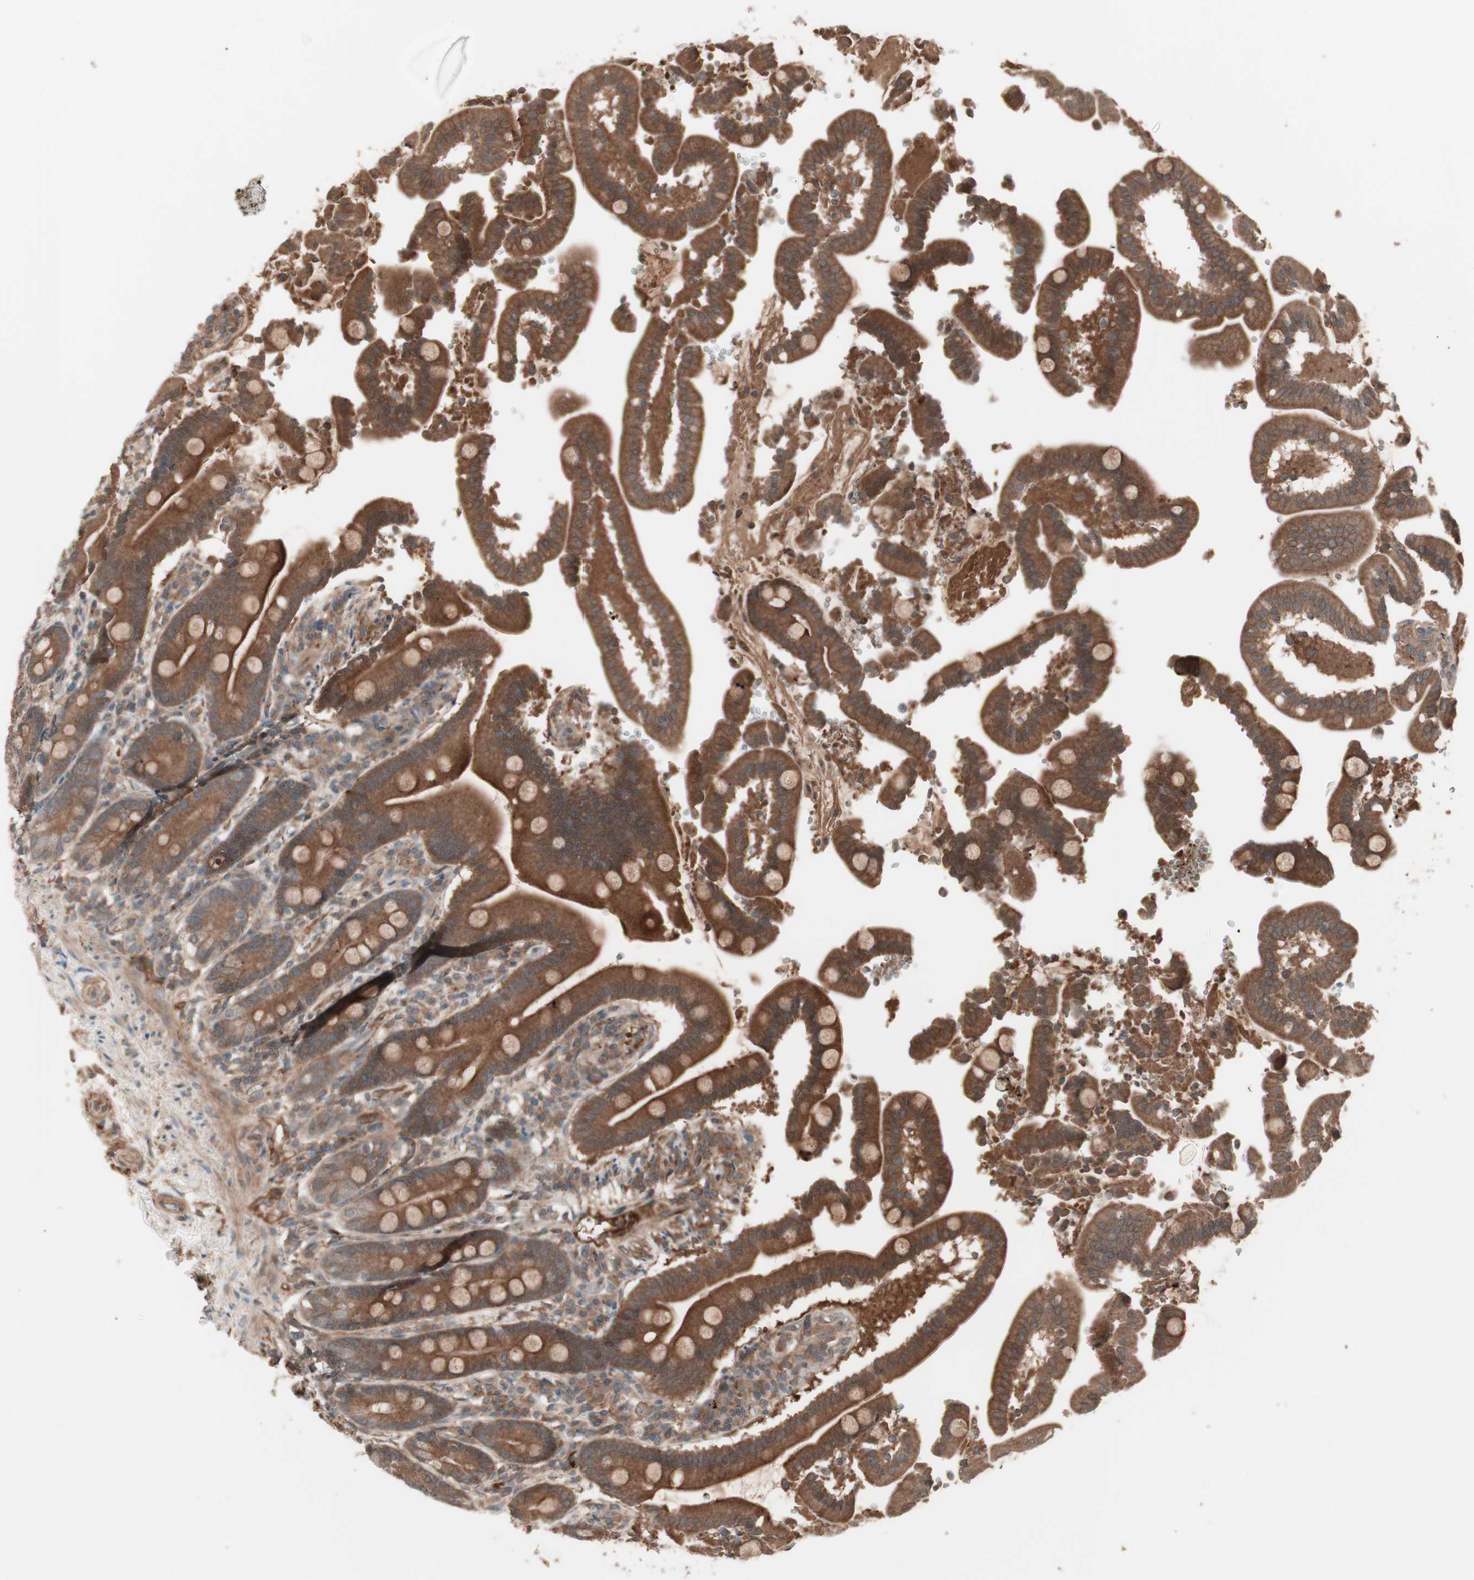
{"staining": {"intensity": "strong", "quantity": ">75%", "location": "cytoplasmic/membranous"}, "tissue": "duodenum", "cell_type": "Glandular cells", "image_type": "normal", "snomed": [{"axis": "morphology", "description": "Normal tissue, NOS"}, {"axis": "topography", "description": "Small intestine, NOS"}], "caption": "High-power microscopy captured an immunohistochemistry (IHC) image of unremarkable duodenum, revealing strong cytoplasmic/membranous positivity in about >75% of glandular cells. (DAB IHC with brightfield microscopy, high magnification).", "gene": "TFPI", "patient": {"sex": "female", "age": 71}}